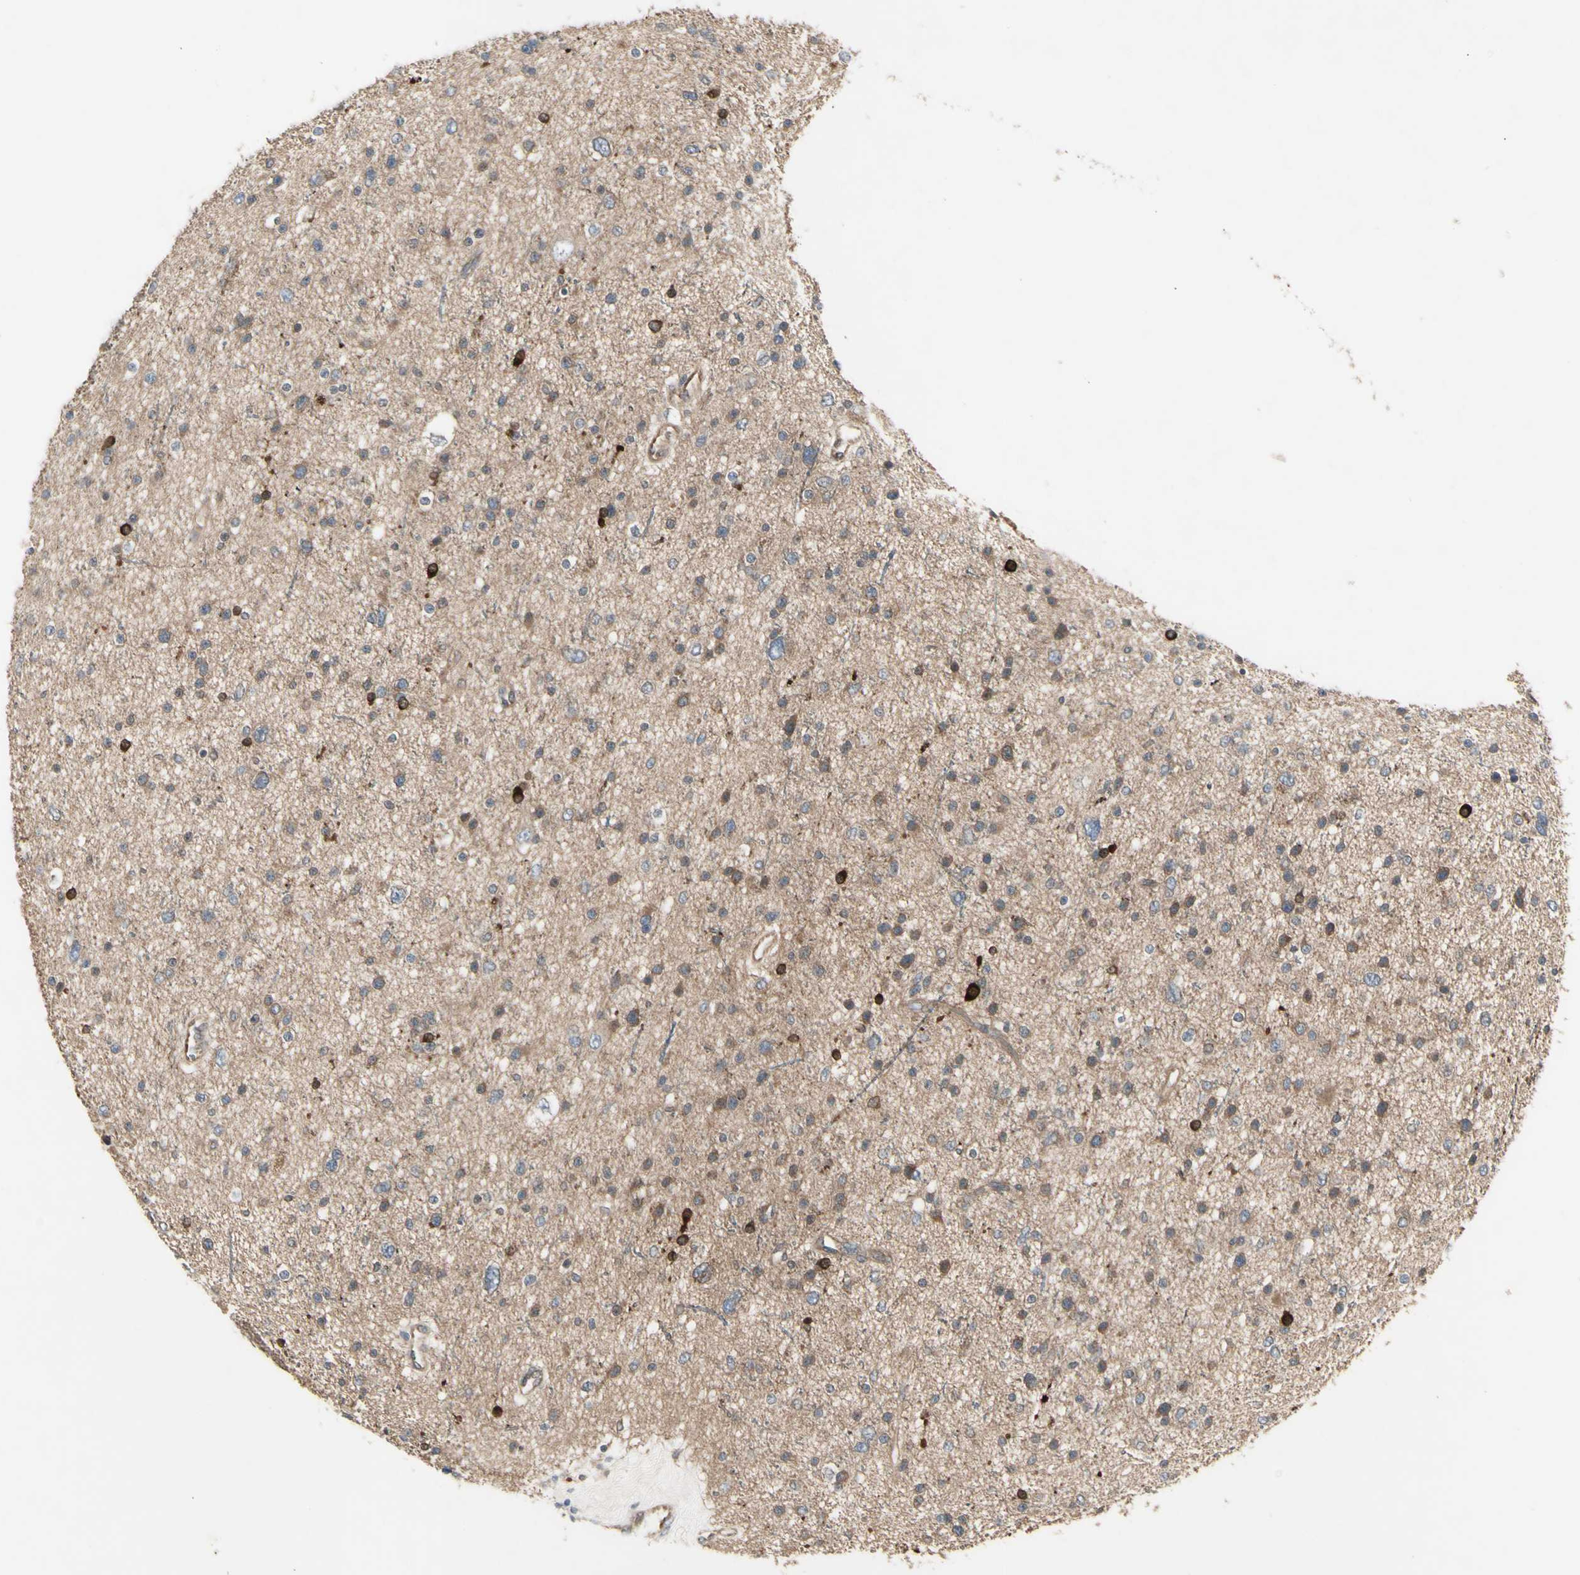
{"staining": {"intensity": "strong", "quantity": "<25%", "location": "cytoplasmic/membranous"}, "tissue": "glioma", "cell_type": "Tumor cells", "image_type": "cancer", "snomed": [{"axis": "morphology", "description": "Glioma, malignant, Low grade"}, {"axis": "topography", "description": "Brain"}], "caption": "DAB immunohistochemical staining of human glioma exhibits strong cytoplasmic/membranous protein expression in approximately <25% of tumor cells. (DAB (3,3'-diaminobenzidine) IHC with brightfield microscopy, high magnification).", "gene": "CHURC1-FNTB", "patient": {"sex": "female", "age": 37}}